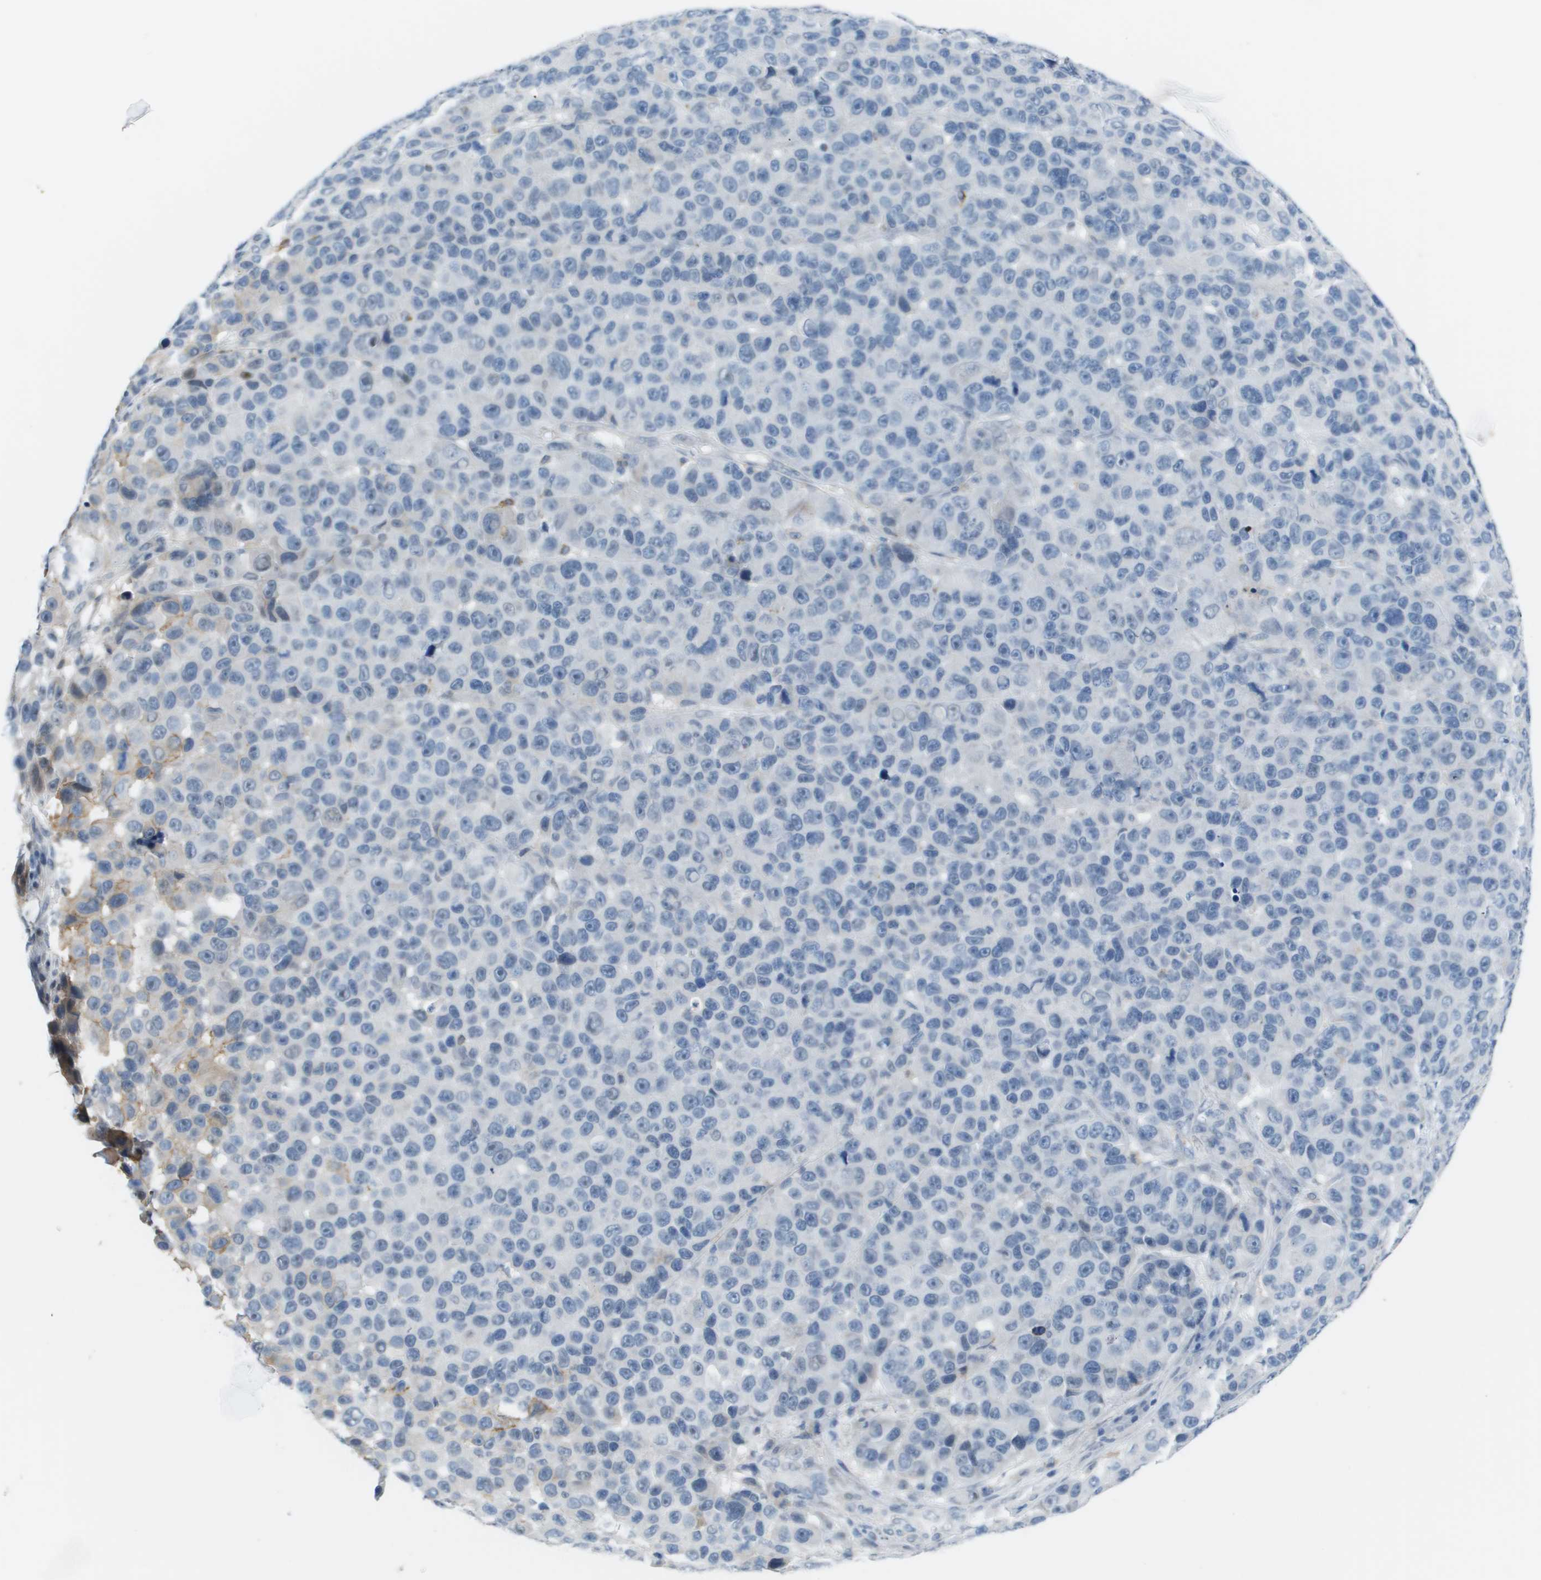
{"staining": {"intensity": "negative", "quantity": "none", "location": "none"}, "tissue": "melanoma", "cell_type": "Tumor cells", "image_type": "cancer", "snomed": [{"axis": "morphology", "description": "Malignant melanoma, NOS"}, {"axis": "topography", "description": "Skin"}], "caption": "Tumor cells are negative for brown protein staining in melanoma.", "gene": "ZBTB43", "patient": {"sex": "male", "age": 53}}